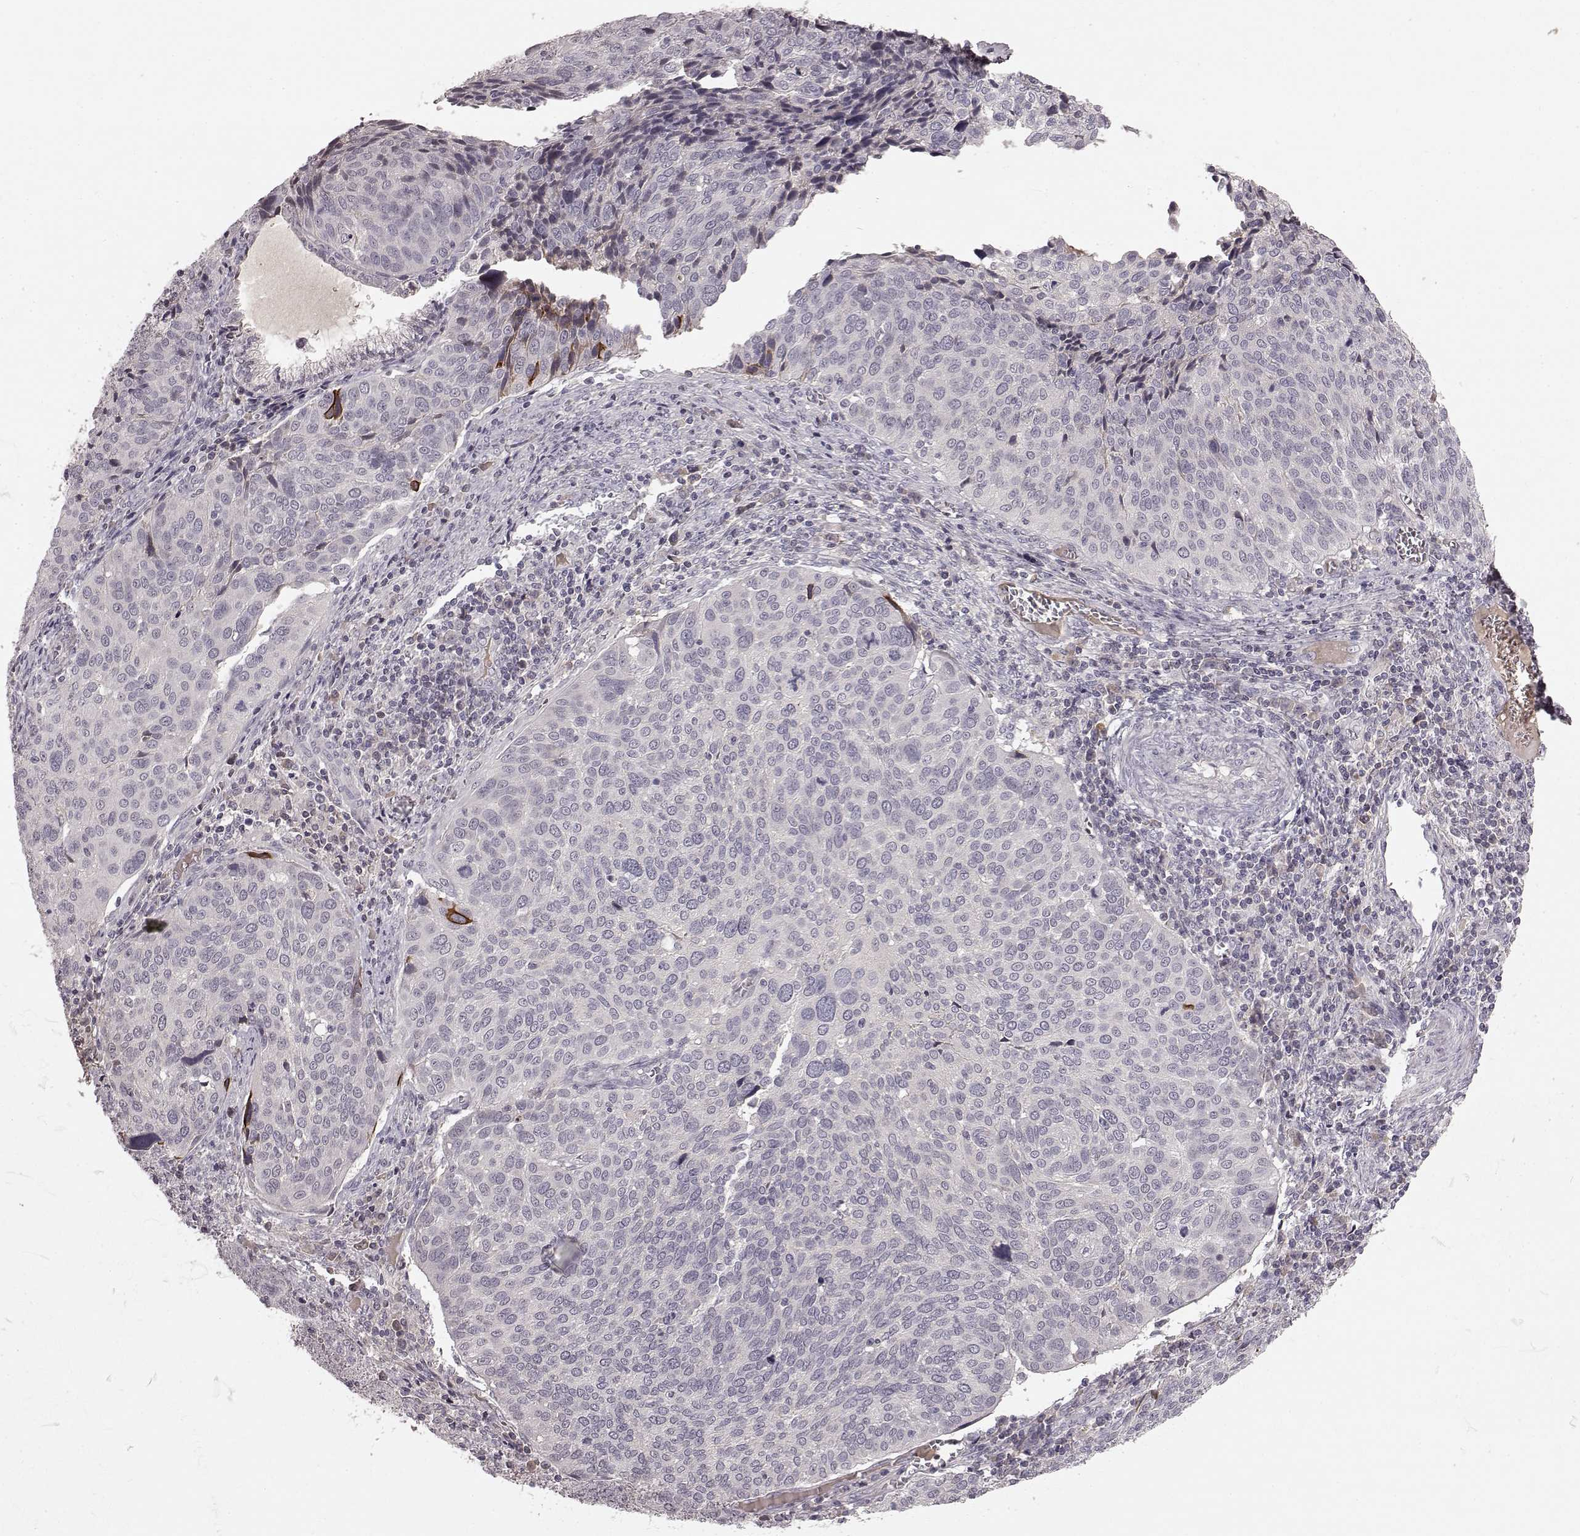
{"staining": {"intensity": "negative", "quantity": "none", "location": "none"}, "tissue": "cervical cancer", "cell_type": "Tumor cells", "image_type": "cancer", "snomed": [{"axis": "morphology", "description": "Squamous cell carcinoma, NOS"}, {"axis": "topography", "description": "Cervix"}], "caption": "Tumor cells are negative for brown protein staining in cervical cancer (squamous cell carcinoma).", "gene": "SLC22A18", "patient": {"sex": "female", "age": 39}}